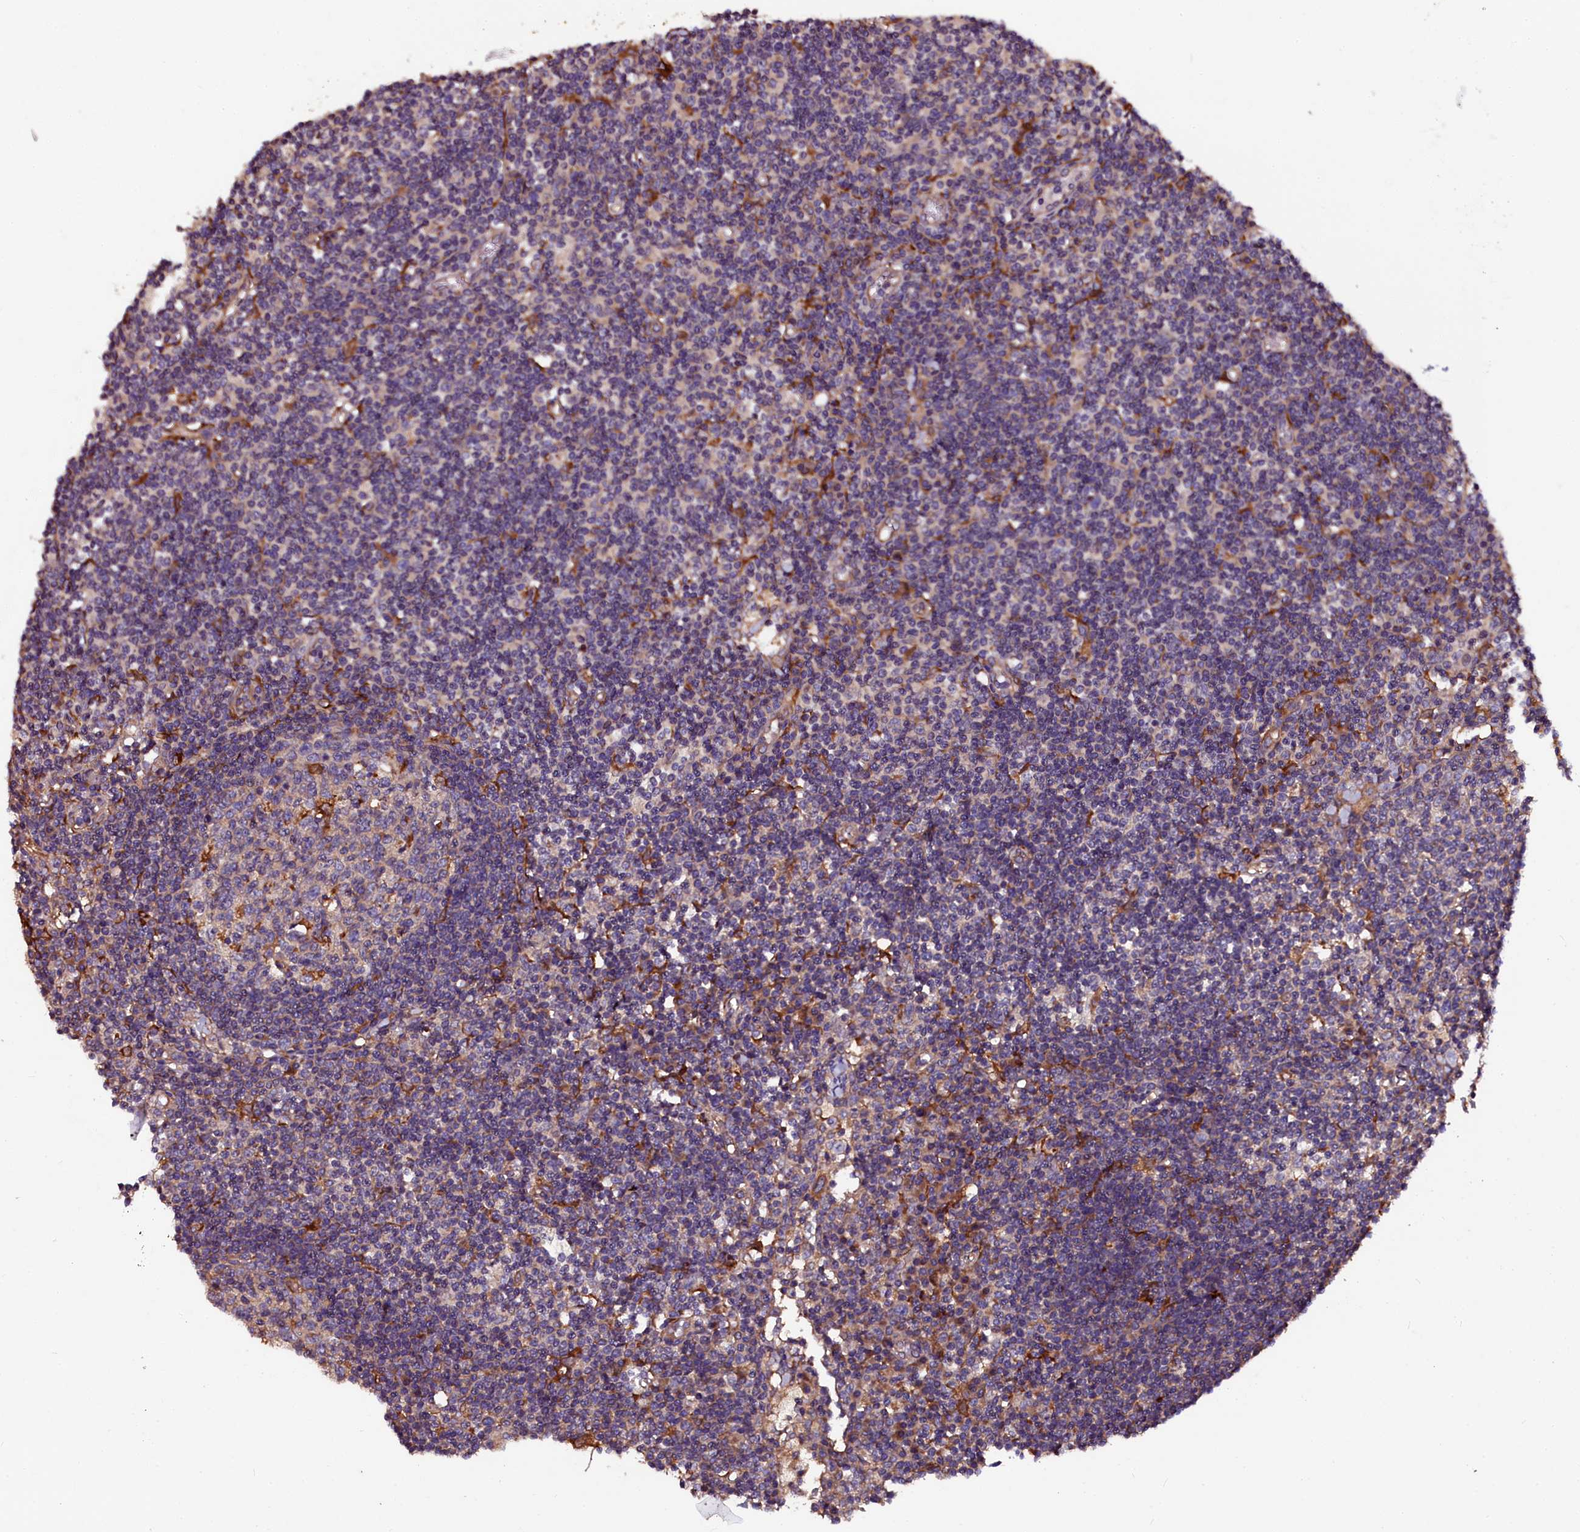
{"staining": {"intensity": "negative", "quantity": "none", "location": "none"}, "tissue": "lymph node", "cell_type": "Germinal center cells", "image_type": "normal", "snomed": [{"axis": "morphology", "description": "Normal tissue, NOS"}, {"axis": "topography", "description": "Lymph node"}], "caption": "This is a photomicrograph of immunohistochemistry staining of unremarkable lymph node, which shows no staining in germinal center cells.", "gene": "APPL2", "patient": {"sex": "female", "age": 55}}